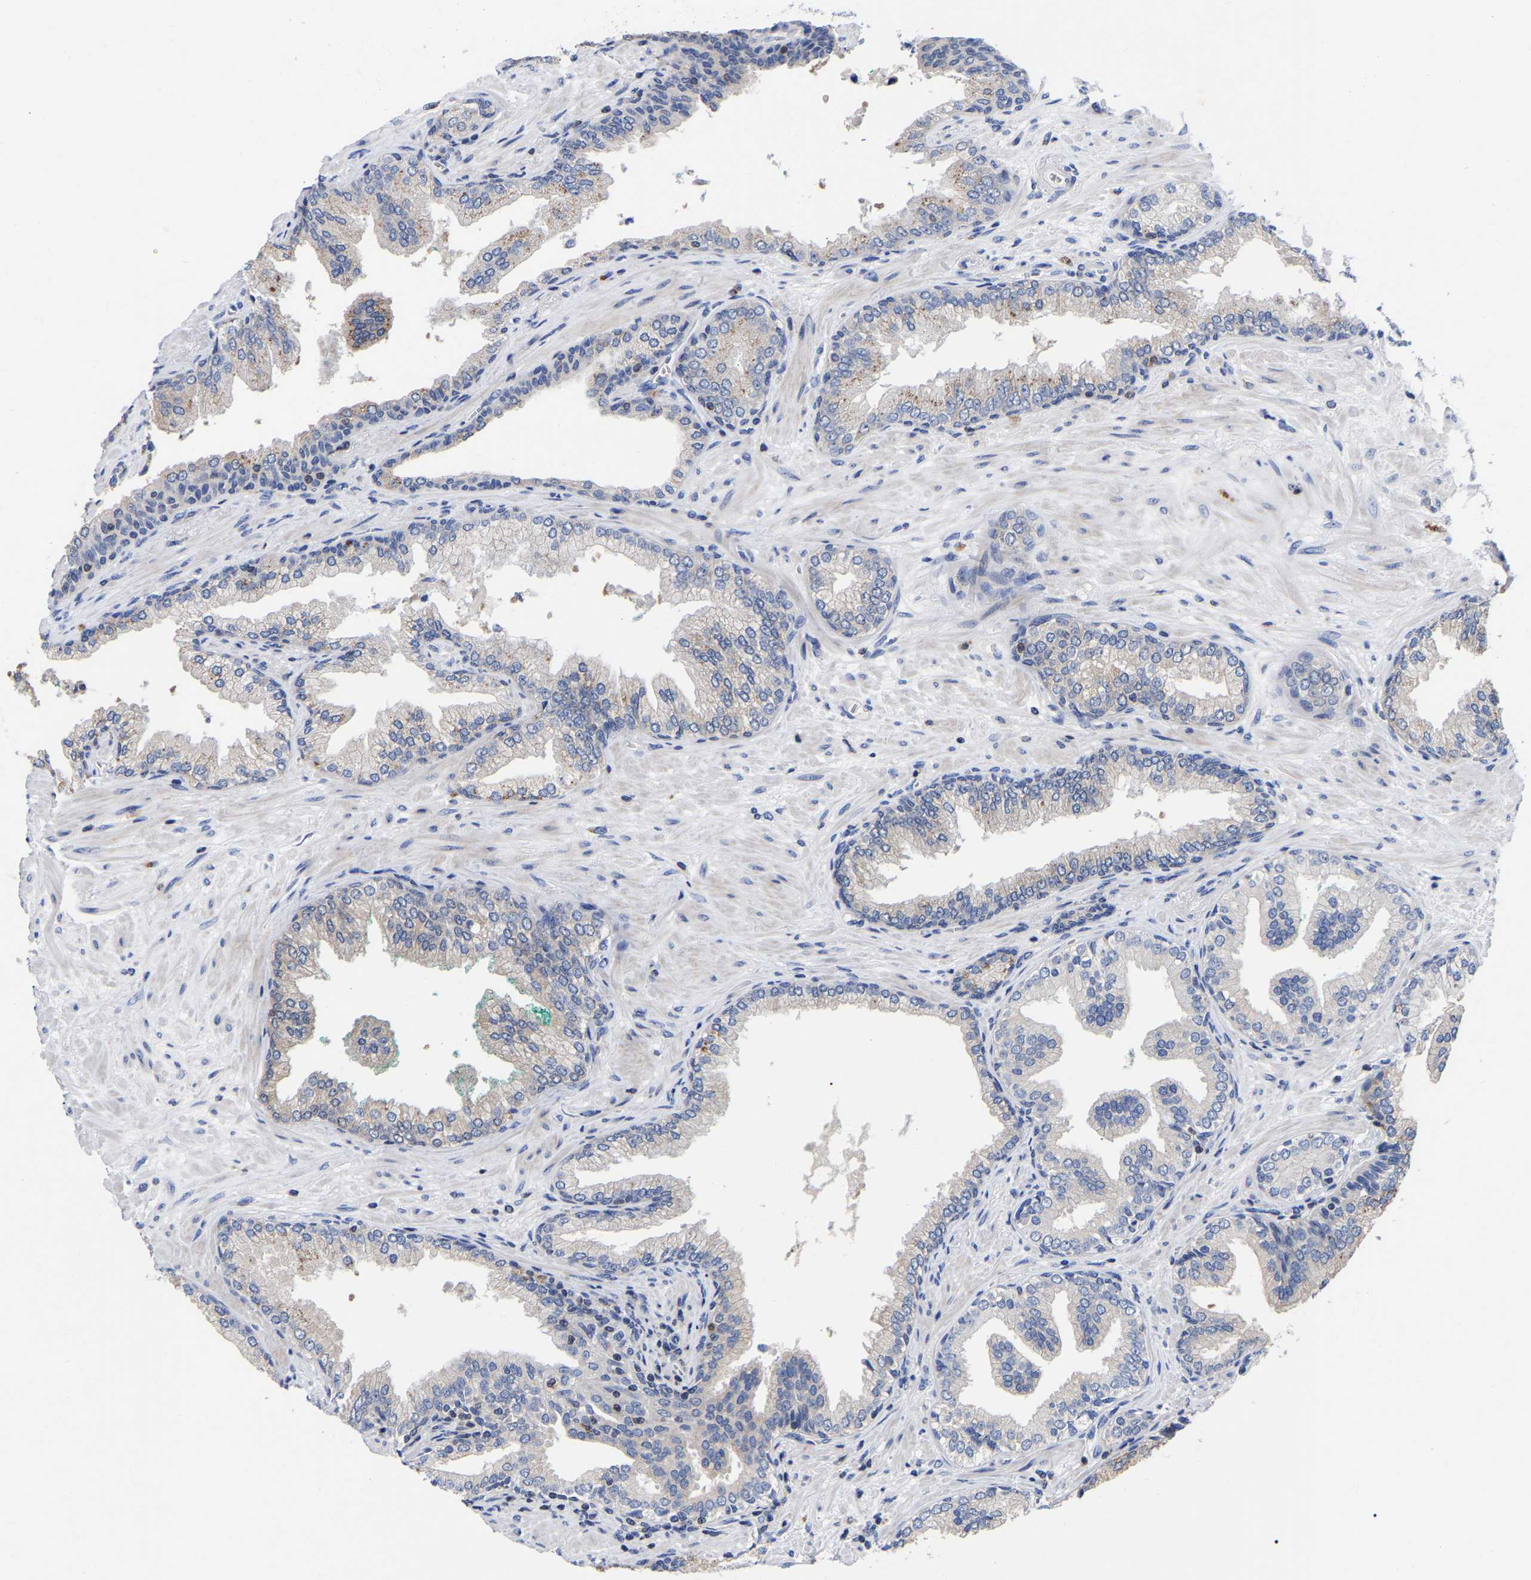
{"staining": {"intensity": "negative", "quantity": "none", "location": "none"}, "tissue": "prostate cancer", "cell_type": "Tumor cells", "image_type": "cancer", "snomed": [{"axis": "morphology", "description": "Adenocarcinoma, High grade"}, {"axis": "topography", "description": "Prostate"}], "caption": "DAB (3,3'-diaminobenzidine) immunohistochemical staining of prostate cancer (adenocarcinoma (high-grade)) exhibits no significant expression in tumor cells. (DAB immunohistochemistry (IHC) visualized using brightfield microscopy, high magnification).", "gene": "PTPN7", "patient": {"sex": "male", "age": 71}}